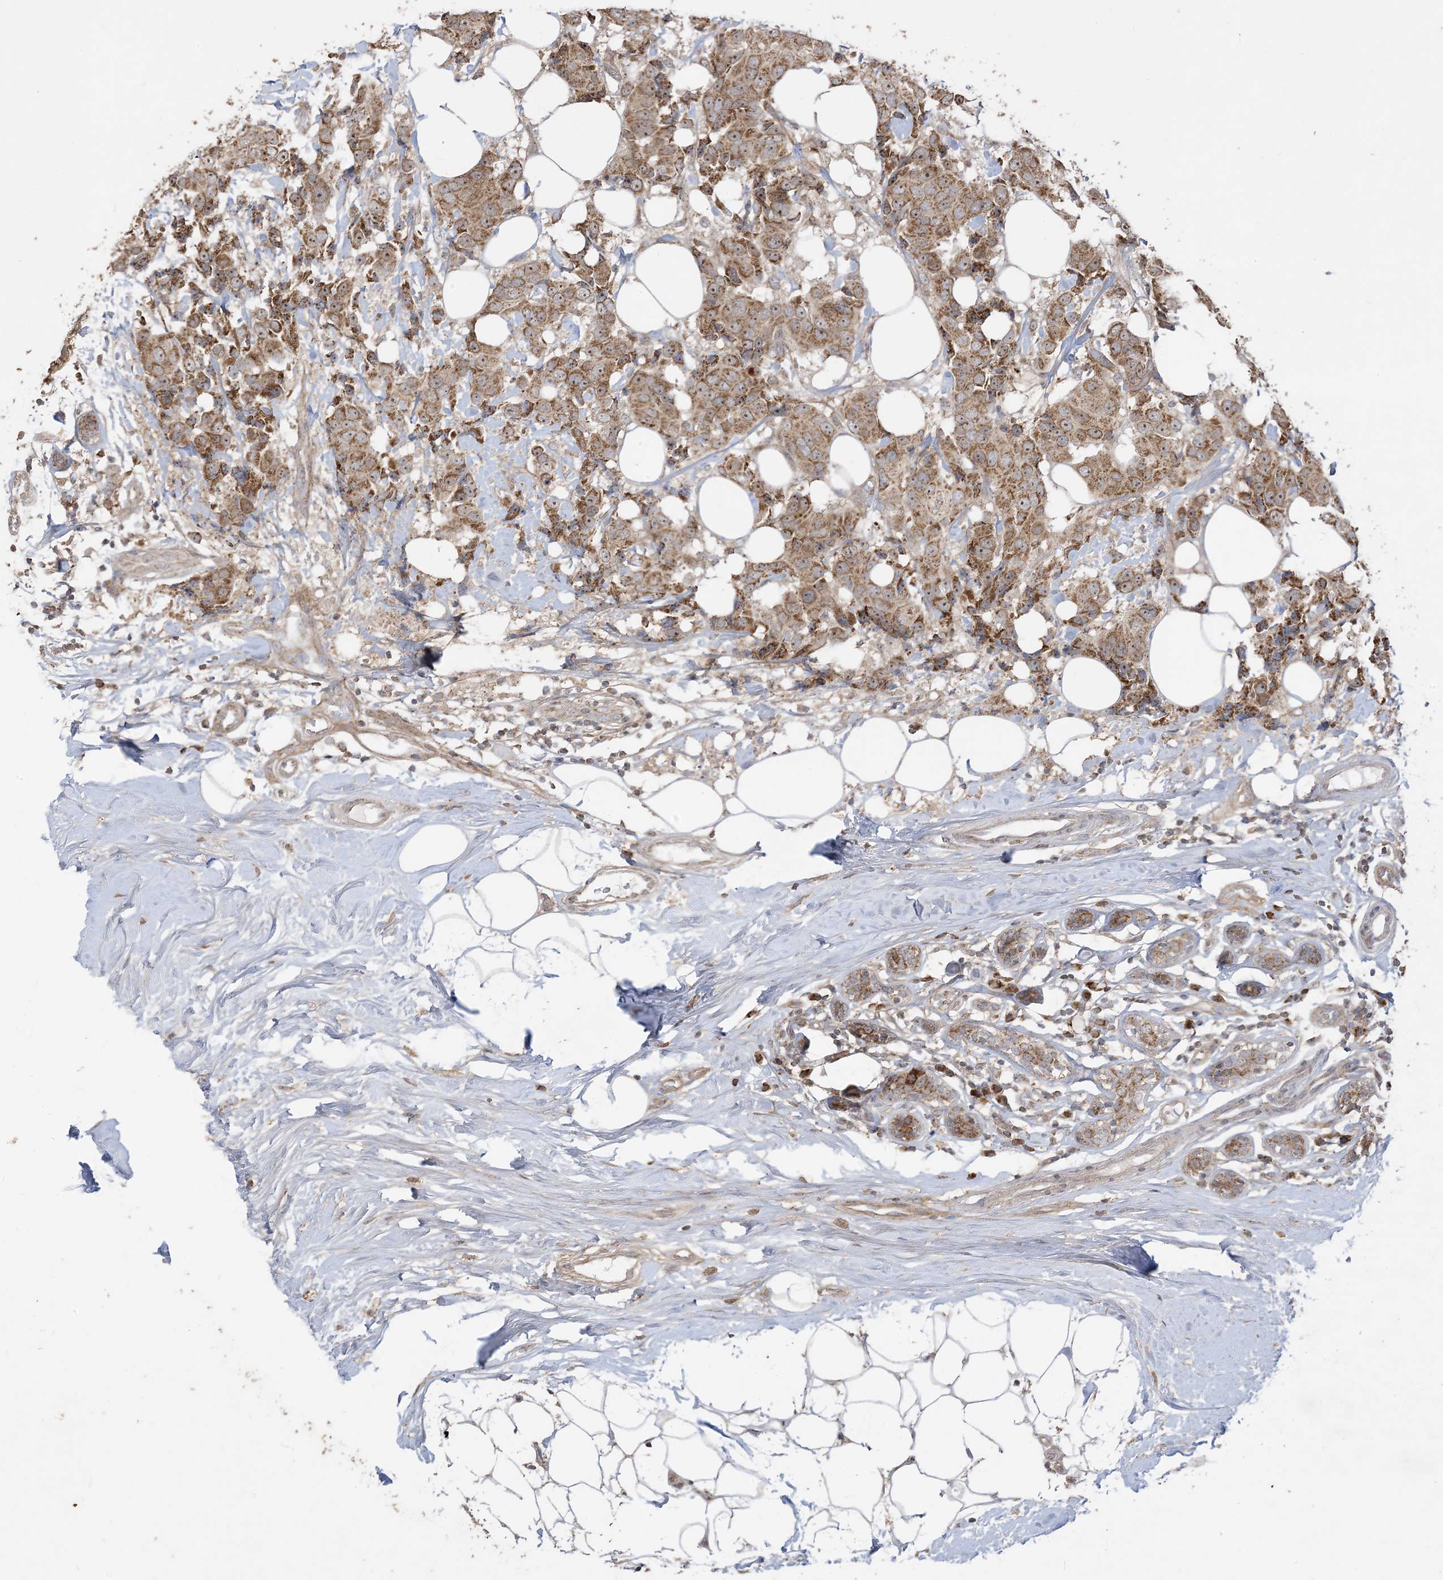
{"staining": {"intensity": "strong", "quantity": ">75%", "location": "cytoplasmic/membranous,nuclear"}, "tissue": "breast cancer", "cell_type": "Tumor cells", "image_type": "cancer", "snomed": [{"axis": "morphology", "description": "Normal tissue, NOS"}, {"axis": "morphology", "description": "Duct carcinoma"}, {"axis": "topography", "description": "Breast"}], "caption": "A histopathology image of breast cancer stained for a protein exhibits strong cytoplasmic/membranous and nuclear brown staining in tumor cells. (DAB (3,3'-diaminobenzidine) = brown stain, brightfield microscopy at high magnification).", "gene": "SIRT3", "patient": {"sex": "female", "age": 39}}